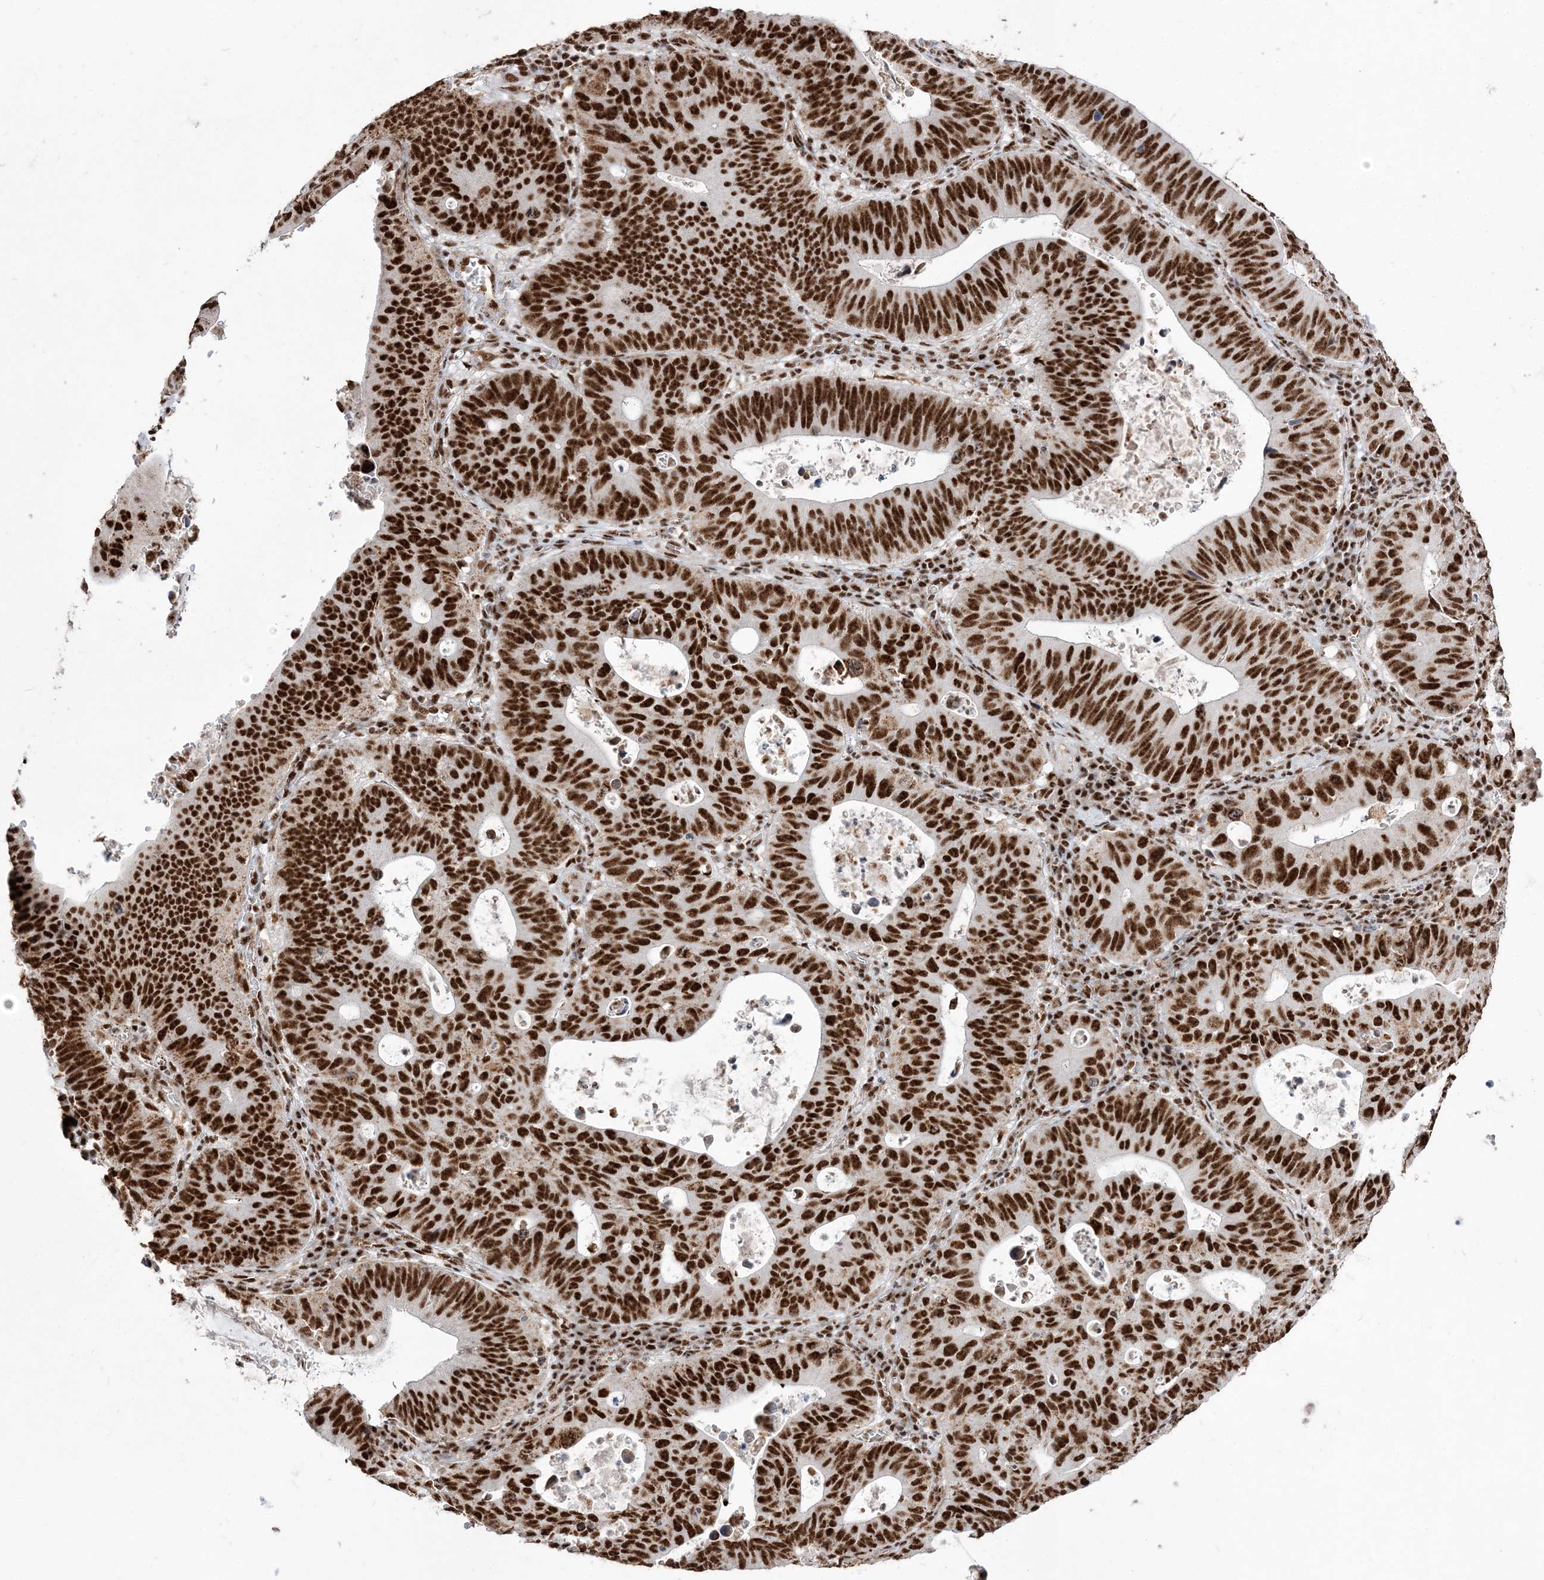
{"staining": {"intensity": "strong", "quantity": ">75%", "location": "nuclear"}, "tissue": "stomach cancer", "cell_type": "Tumor cells", "image_type": "cancer", "snomed": [{"axis": "morphology", "description": "Adenocarcinoma, NOS"}, {"axis": "topography", "description": "Stomach"}], "caption": "The histopathology image displays immunohistochemical staining of adenocarcinoma (stomach). There is strong nuclear staining is present in about >75% of tumor cells.", "gene": "RBM17", "patient": {"sex": "male", "age": 59}}